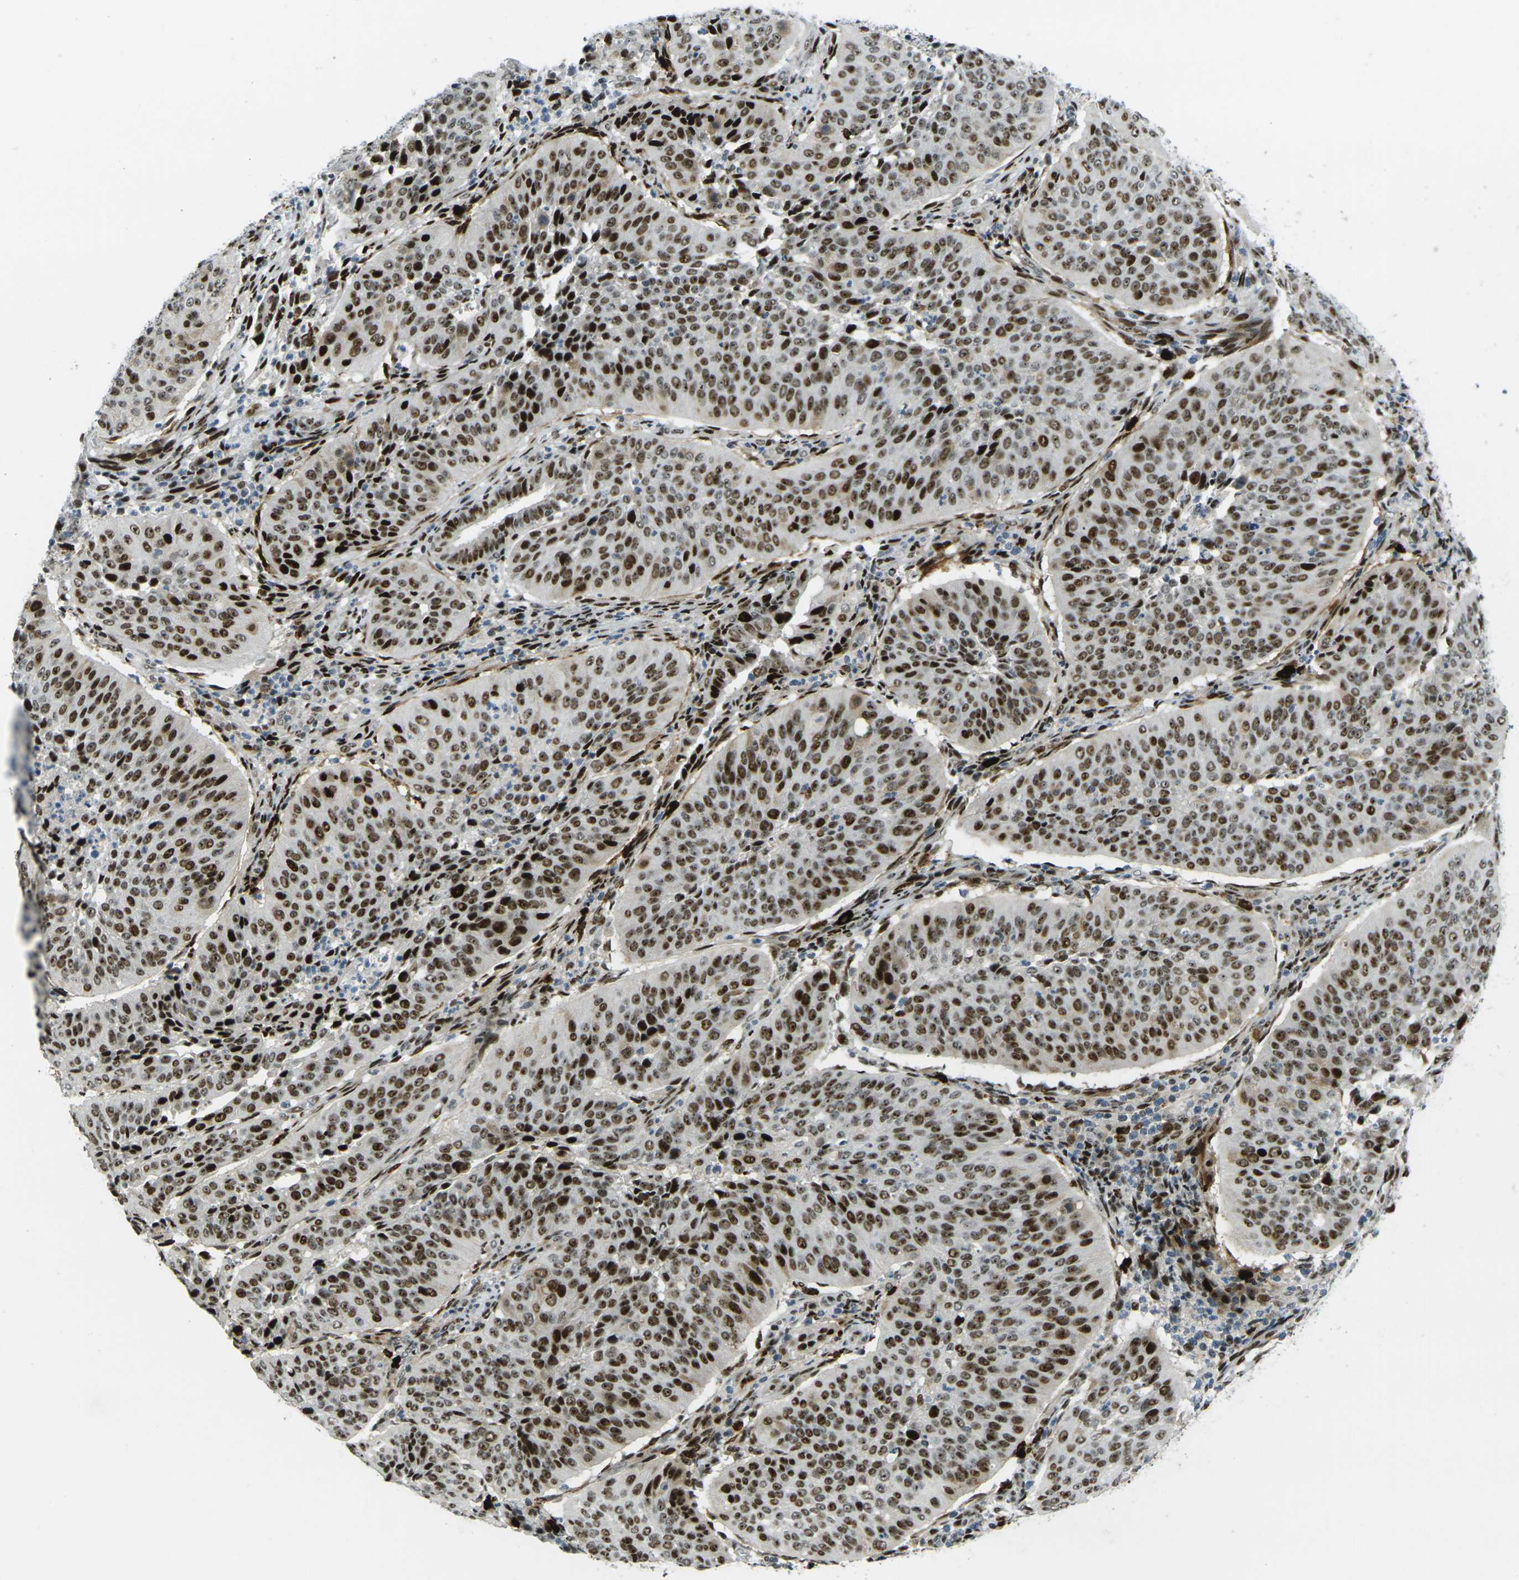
{"staining": {"intensity": "strong", "quantity": ">75%", "location": "nuclear"}, "tissue": "cervical cancer", "cell_type": "Tumor cells", "image_type": "cancer", "snomed": [{"axis": "morphology", "description": "Normal tissue, NOS"}, {"axis": "morphology", "description": "Squamous cell carcinoma, NOS"}, {"axis": "topography", "description": "Cervix"}], "caption": "Squamous cell carcinoma (cervical) stained with immunohistochemistry displays strong nuclear positivity in about >75% of tumor cells.", "gene": "UBE2C", "patient": {"sex": "female", "age": 39}}